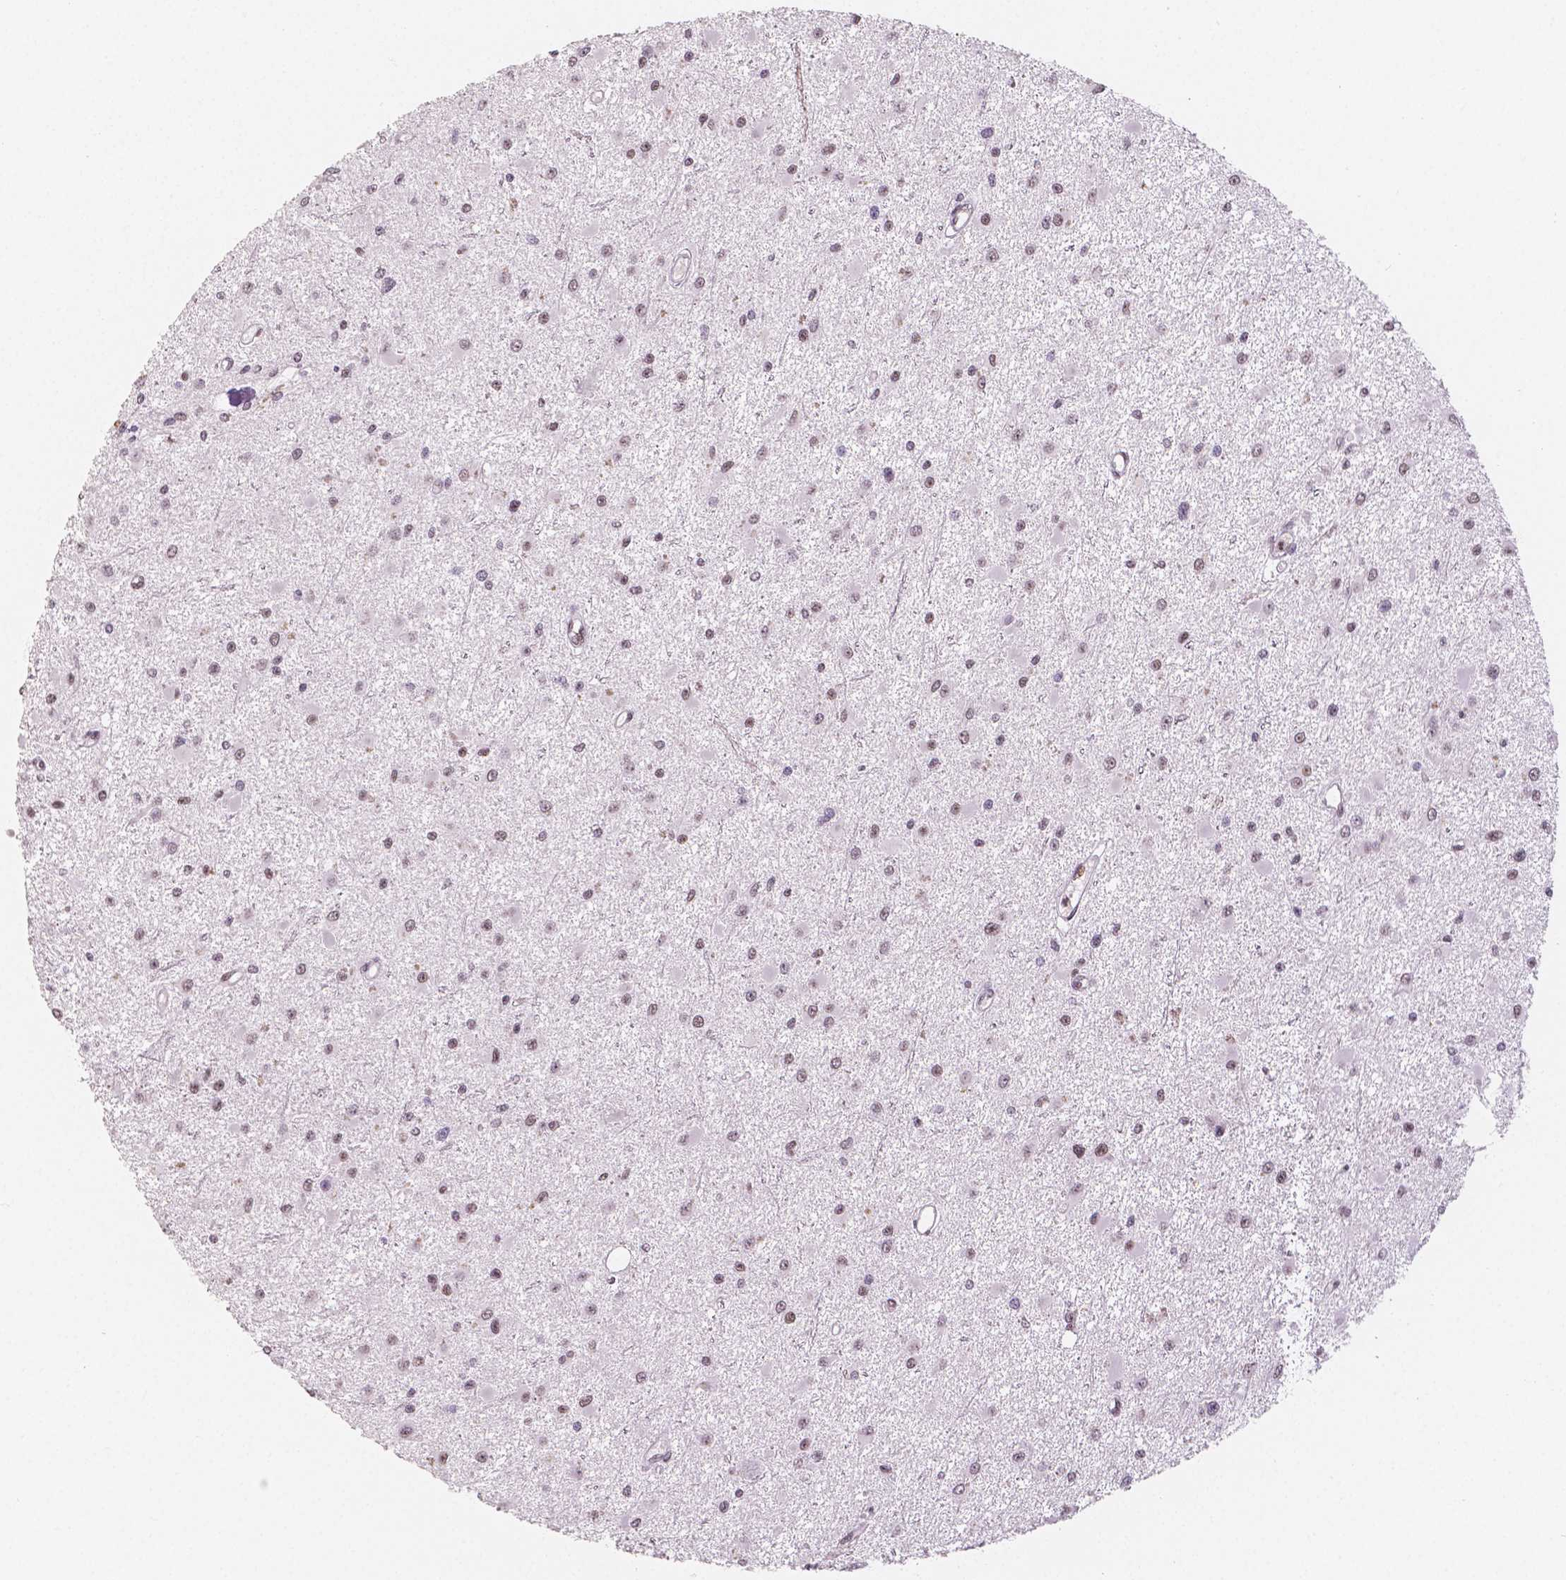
{"staining": {"intensity": "weak", "quantity": ">75%", "location": "nuclear"}, "tissue": "glioma", "cell_type": "Tumor cells", "image_type": "cancer", "snomed": [{"axis": "morphology", "description": "Glioma, malignant, High grade"}, {"axis": "topography", "description": "Brain"}], "caption": "IHC (DAB (3,3'-diaminobenzidine)) staining of glioma displays weak nuclear protein positivity in approximately >75% of tumor cells. The protein is stained brown, and the nuclei are stained in blue (DAB IHC with brightfield microscopy, high magnification).", "gene": "HDAC1", "patient": {"sex": "male", "age": 54}}